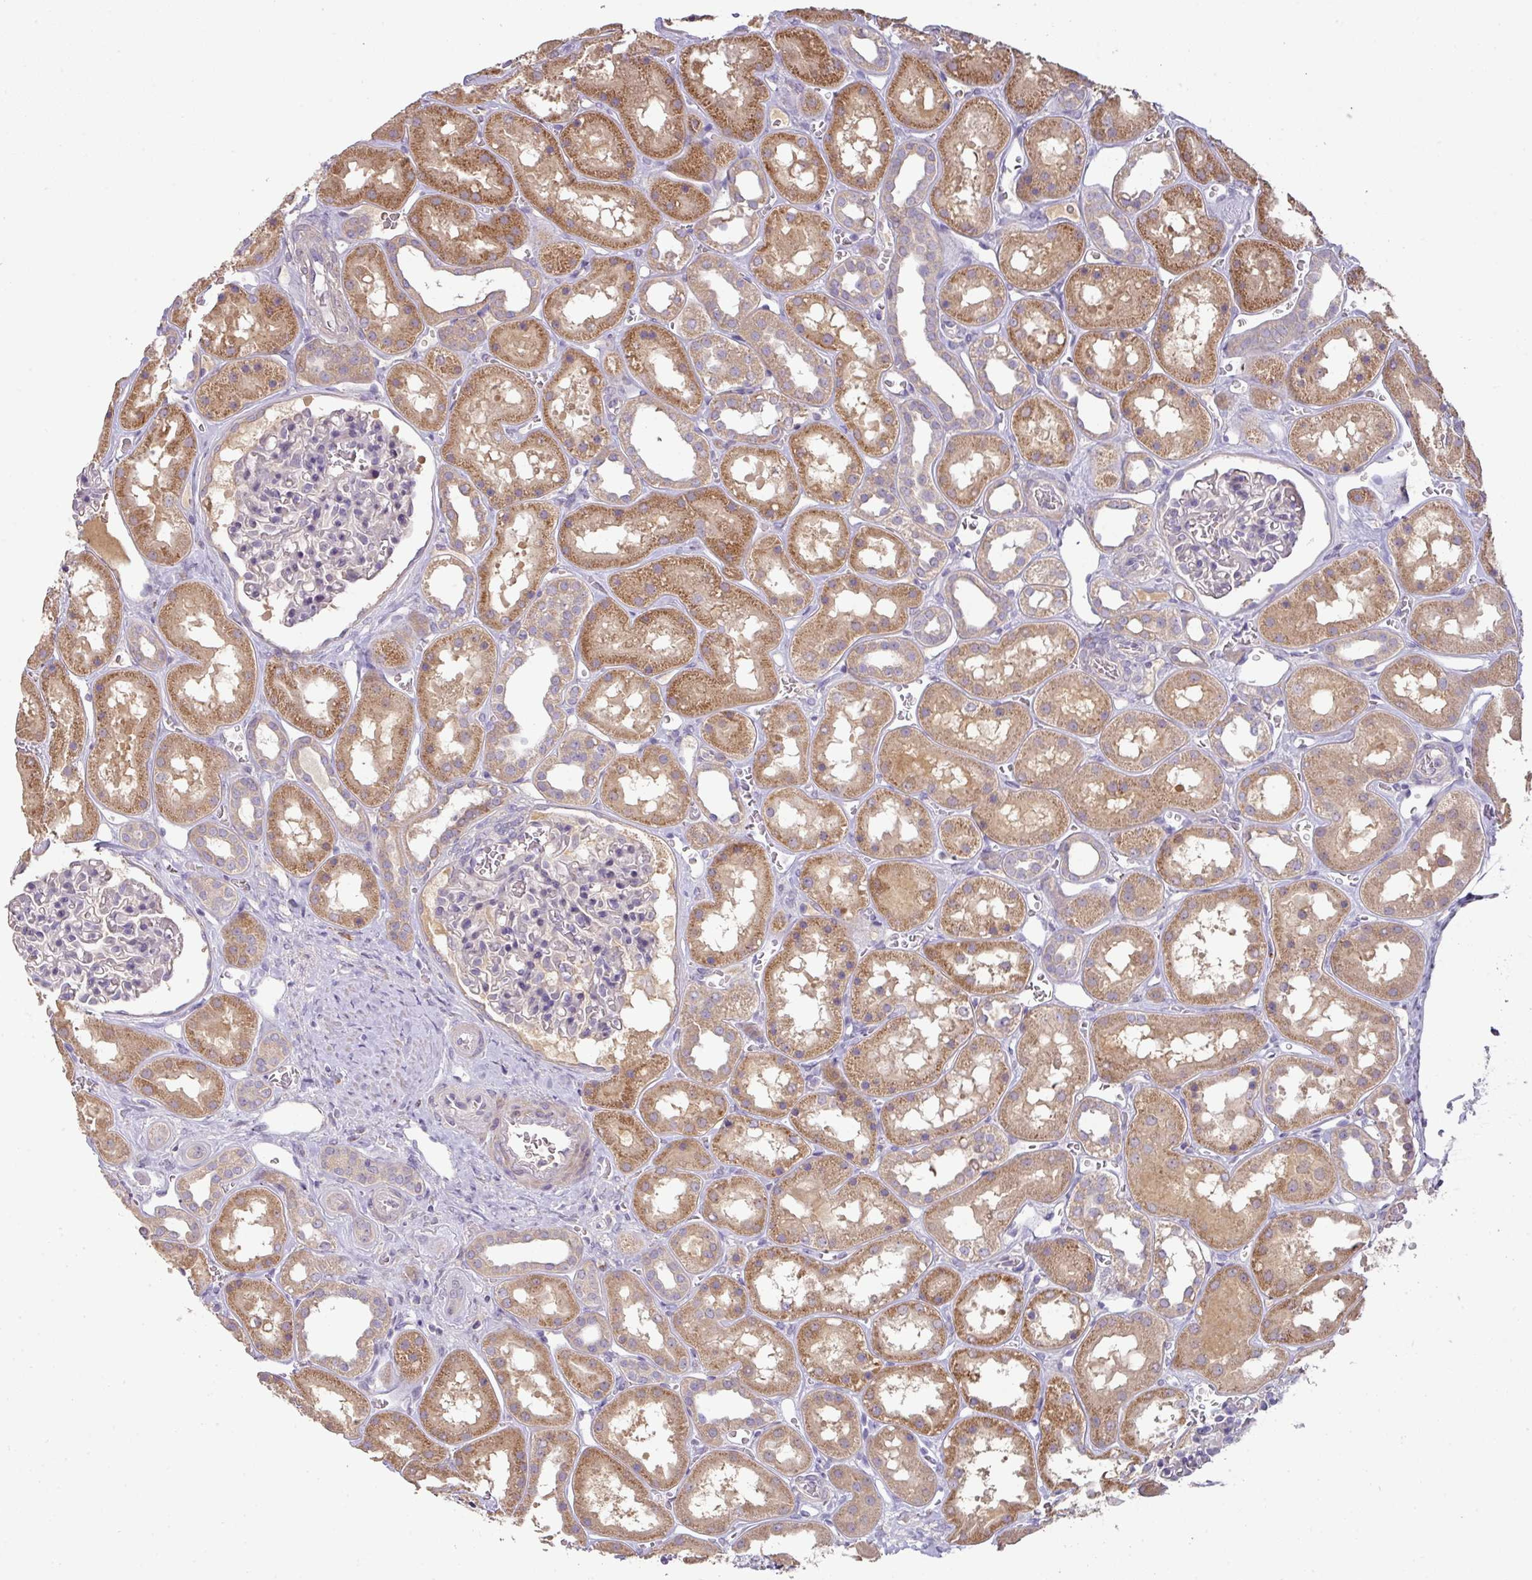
{"staining": {"intensity": "negative", "quantity": "none", "location": "none"}, "tissue": "kidney", "cell_type": "Cells in glomeruli", "image_type": "normal", "snomed": [{"axis": "morphology", "description": "Normal tissue, NOS"}, {"axis": "topography", "description": "Kidney"}], "caption": "Immunohistochemical staining of unremarkable human kidney demonstrates no significant staining in cells in glomeruli. (Stains: DAB (3,3'-diaminobenzidine) IHC with hematoxylin counter stain, Microscopy: brightfield microscopy at high magnification).", "gene": "ZNF266", "patient": {"sex": "female", "age": 41}}